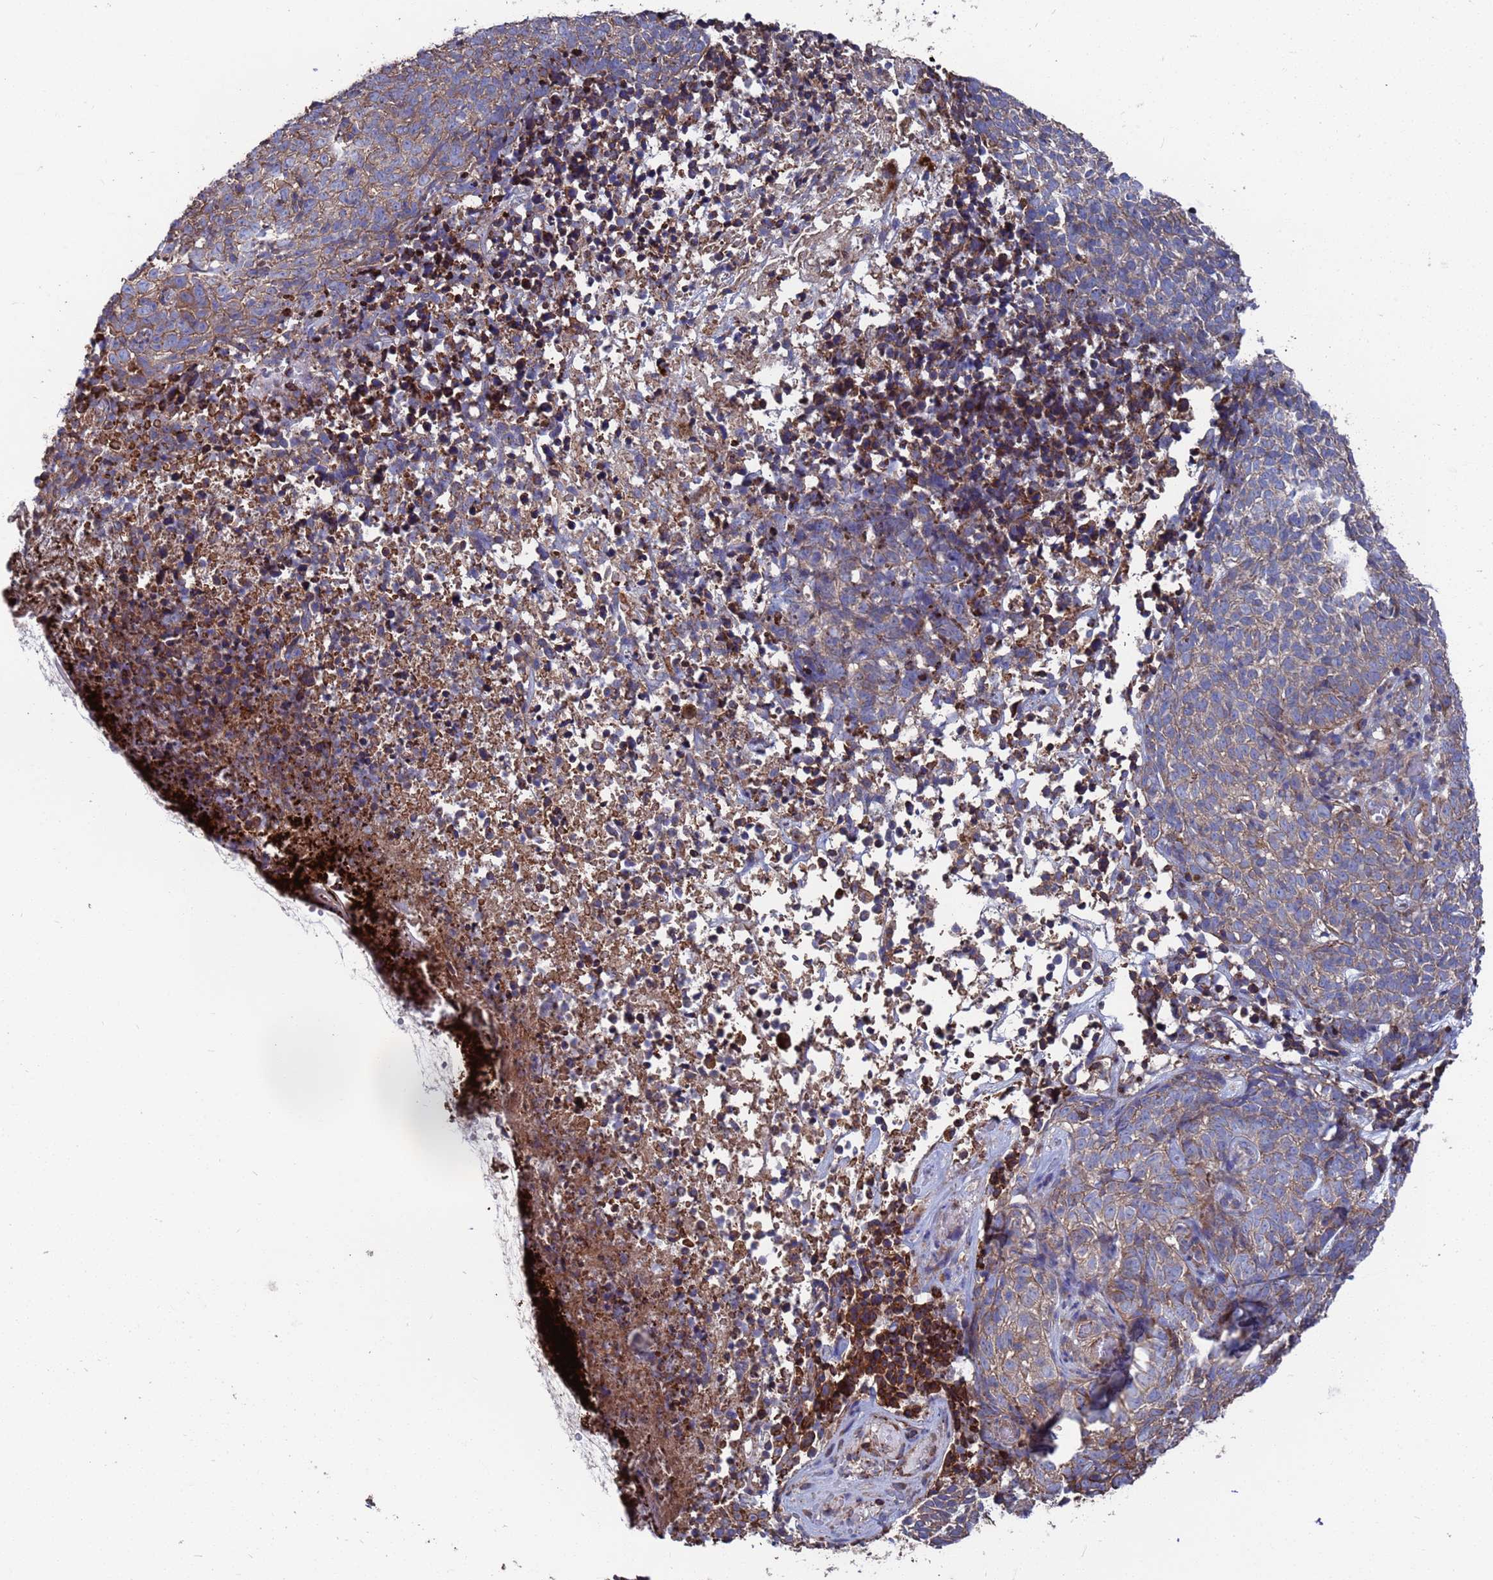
{"staining": {"intensity": "moderate", "quantity": "25%-75%", "location": "cytoplasmic/membranous"}, "tissue": "skin cancer", "cell_type": "Tumor cells", "image_type": "cancer", "snomed": [{"axis": "morphology", "description": "Basal cell carcinoma"}, {"axis": "topography", "description": "Skin"}], "caption": "Immunohistochemistry photomicrograph of skin basal cell carcinoma stained for a protein (brown), which reveals medium levels of moderate cytoplasmic/membranous expression in about 25%-75% of tumor cells.", "gene": "PYCR1", "patient": {"sex": "female", "age": 84}}